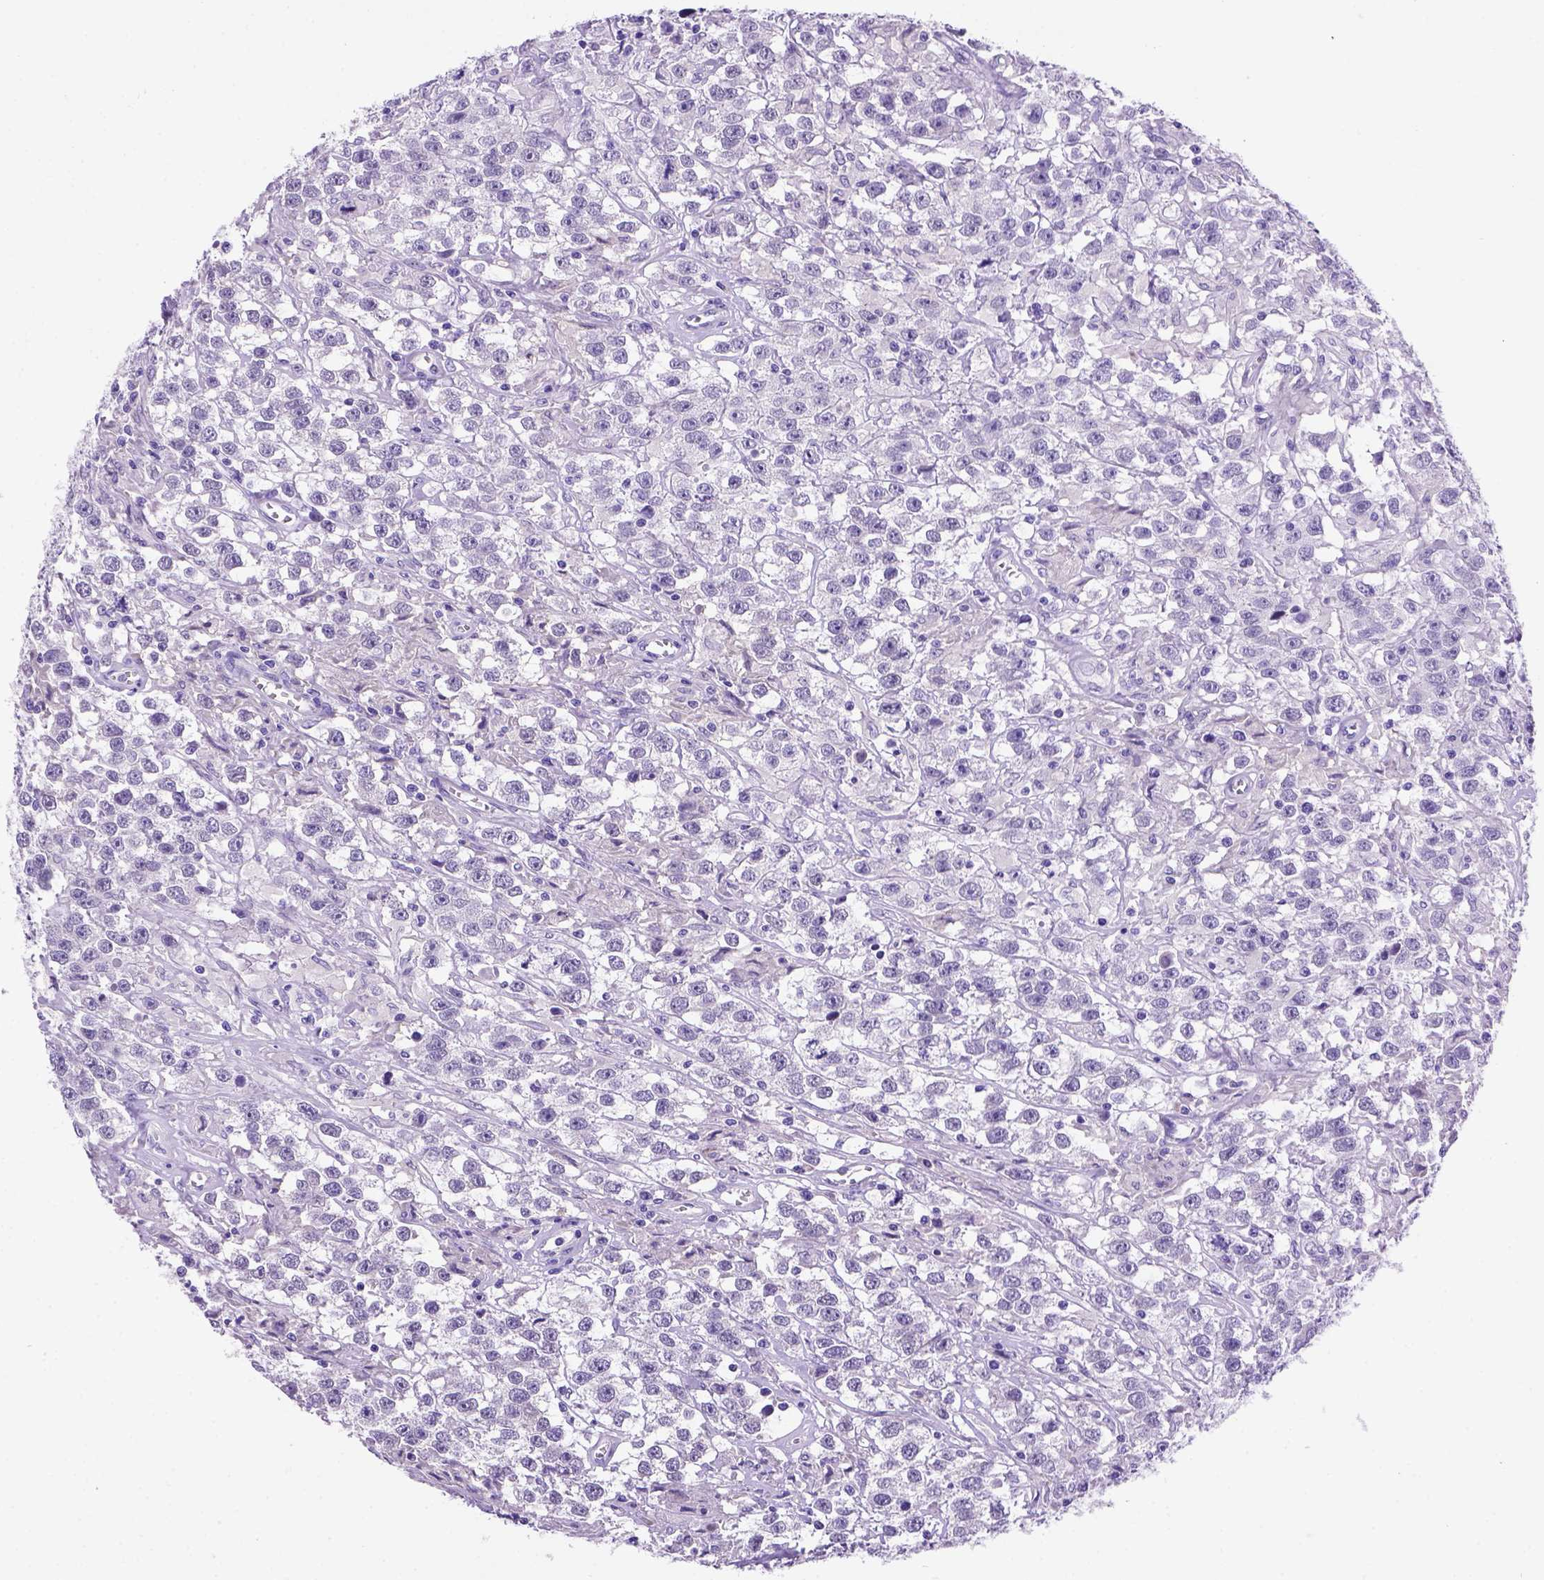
{"staining": {"intensity": "negative", "quantity": "none", "location": "none"}, "tissue": "testis cancer", "cell_type": "Tumor cells", "image_type": "cancer", "snomed": [{"axis": "morphology", "description": "Seminoma, NOS"}, {"axis": "topography", "description": "Testis"}], "caption": "Immunohistochemical staining of human testis seminoma shows no significant staining in tumor cells.", "gene": "FAM81B", "patient": {"sex": "male", "age": 43}}